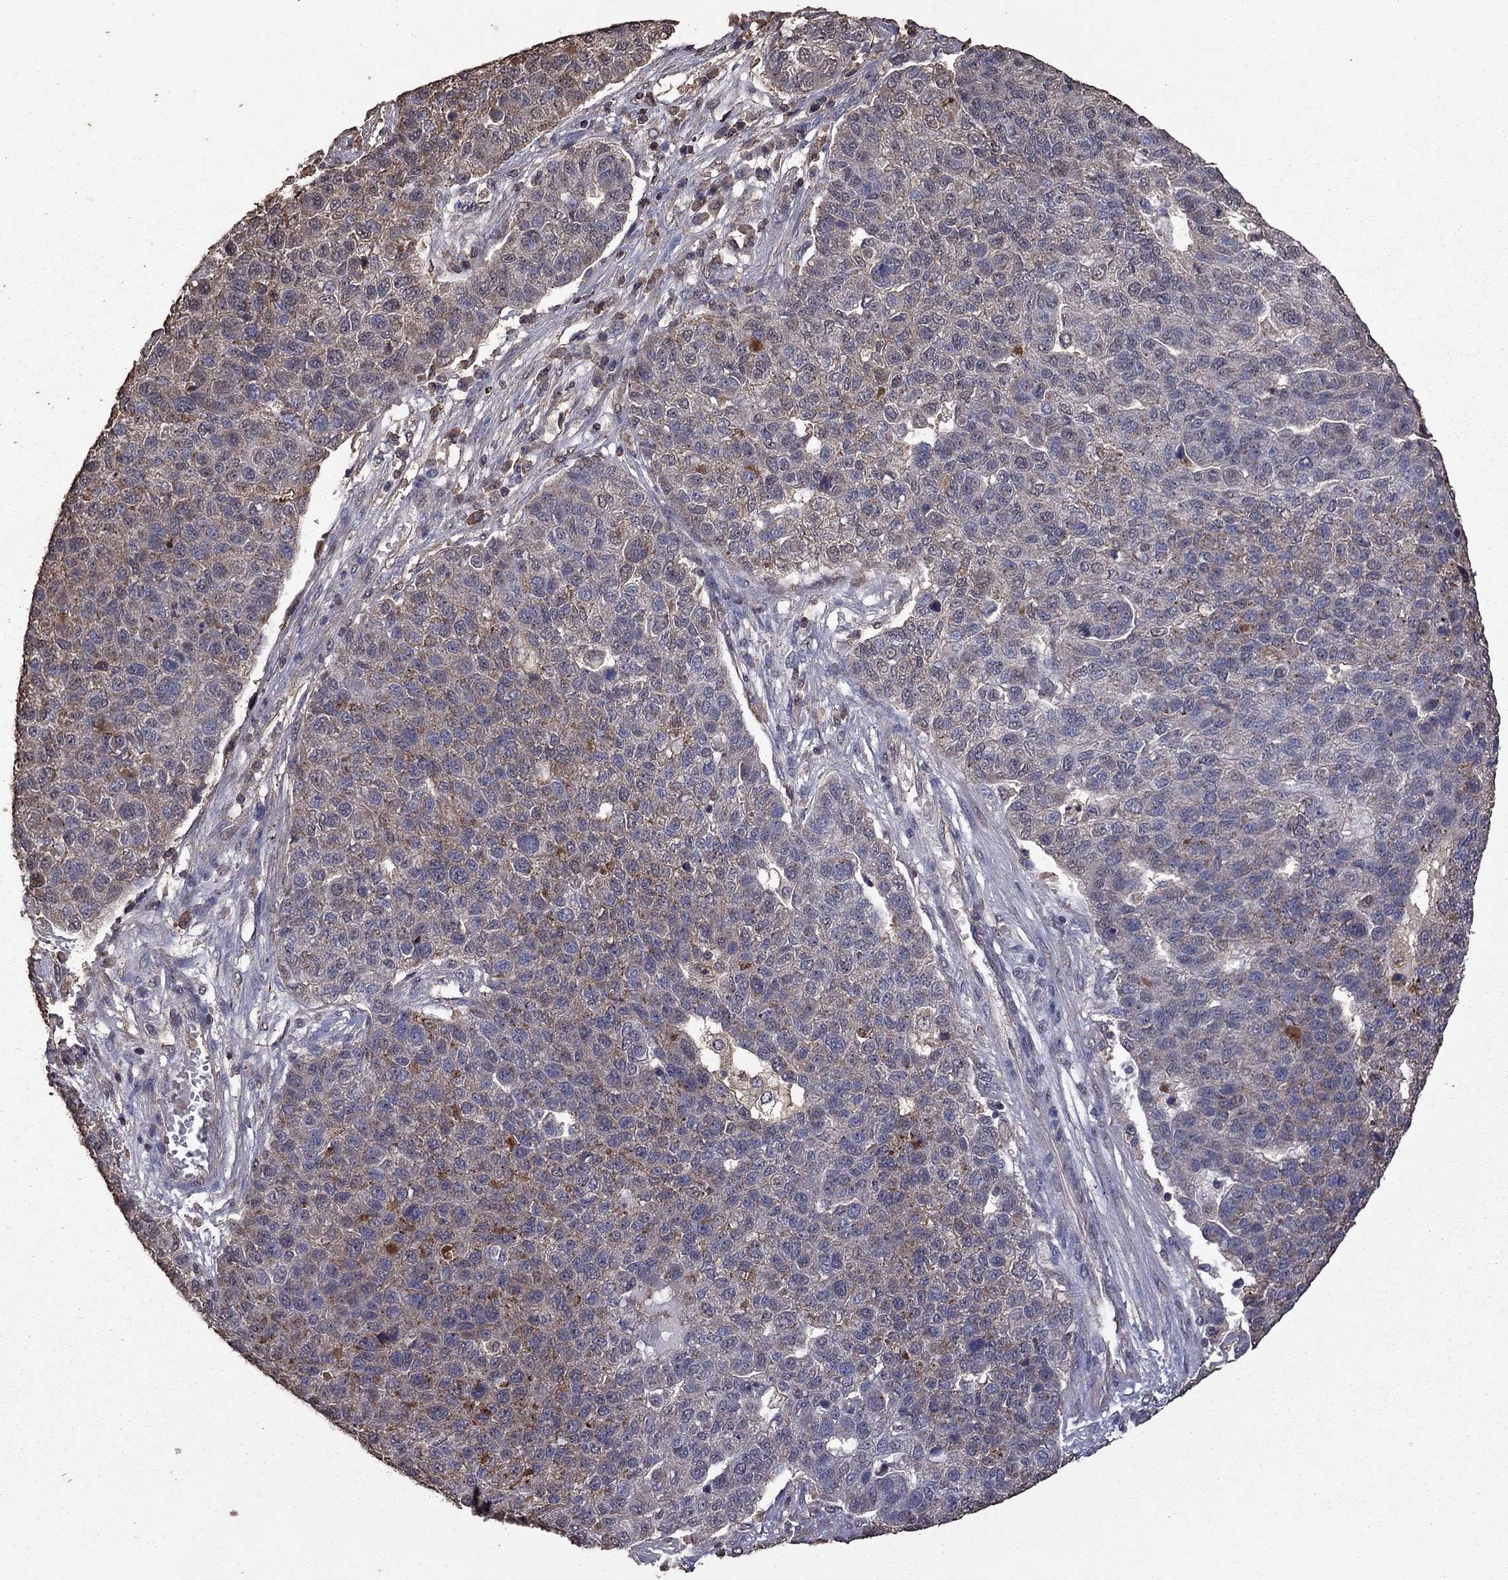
{"staining": {"intensity": "weak", "quantity": "25%-75%", "location": "cytoplasmic/membranous"}, "tissue": "pancreatic cancer", "cell_type": "Tumor cells", "image_type": "cancer", "snomed": [{"axis": "morphology", "description": "Adenocarcinoma, NOS"}, {"axis": "topography", "description": "Pancreas"}], "caption": "Immunohistochemistry micrograph of human adenocarcinoma (pancreatic) stained for a protein (brown), which exhibits low levels of weak cytoplasmic/membranous positivity in about 25%-75% of tumor cells.", "gene": "SERPINA5", "patient": {"sex": "female", "age": 61}}